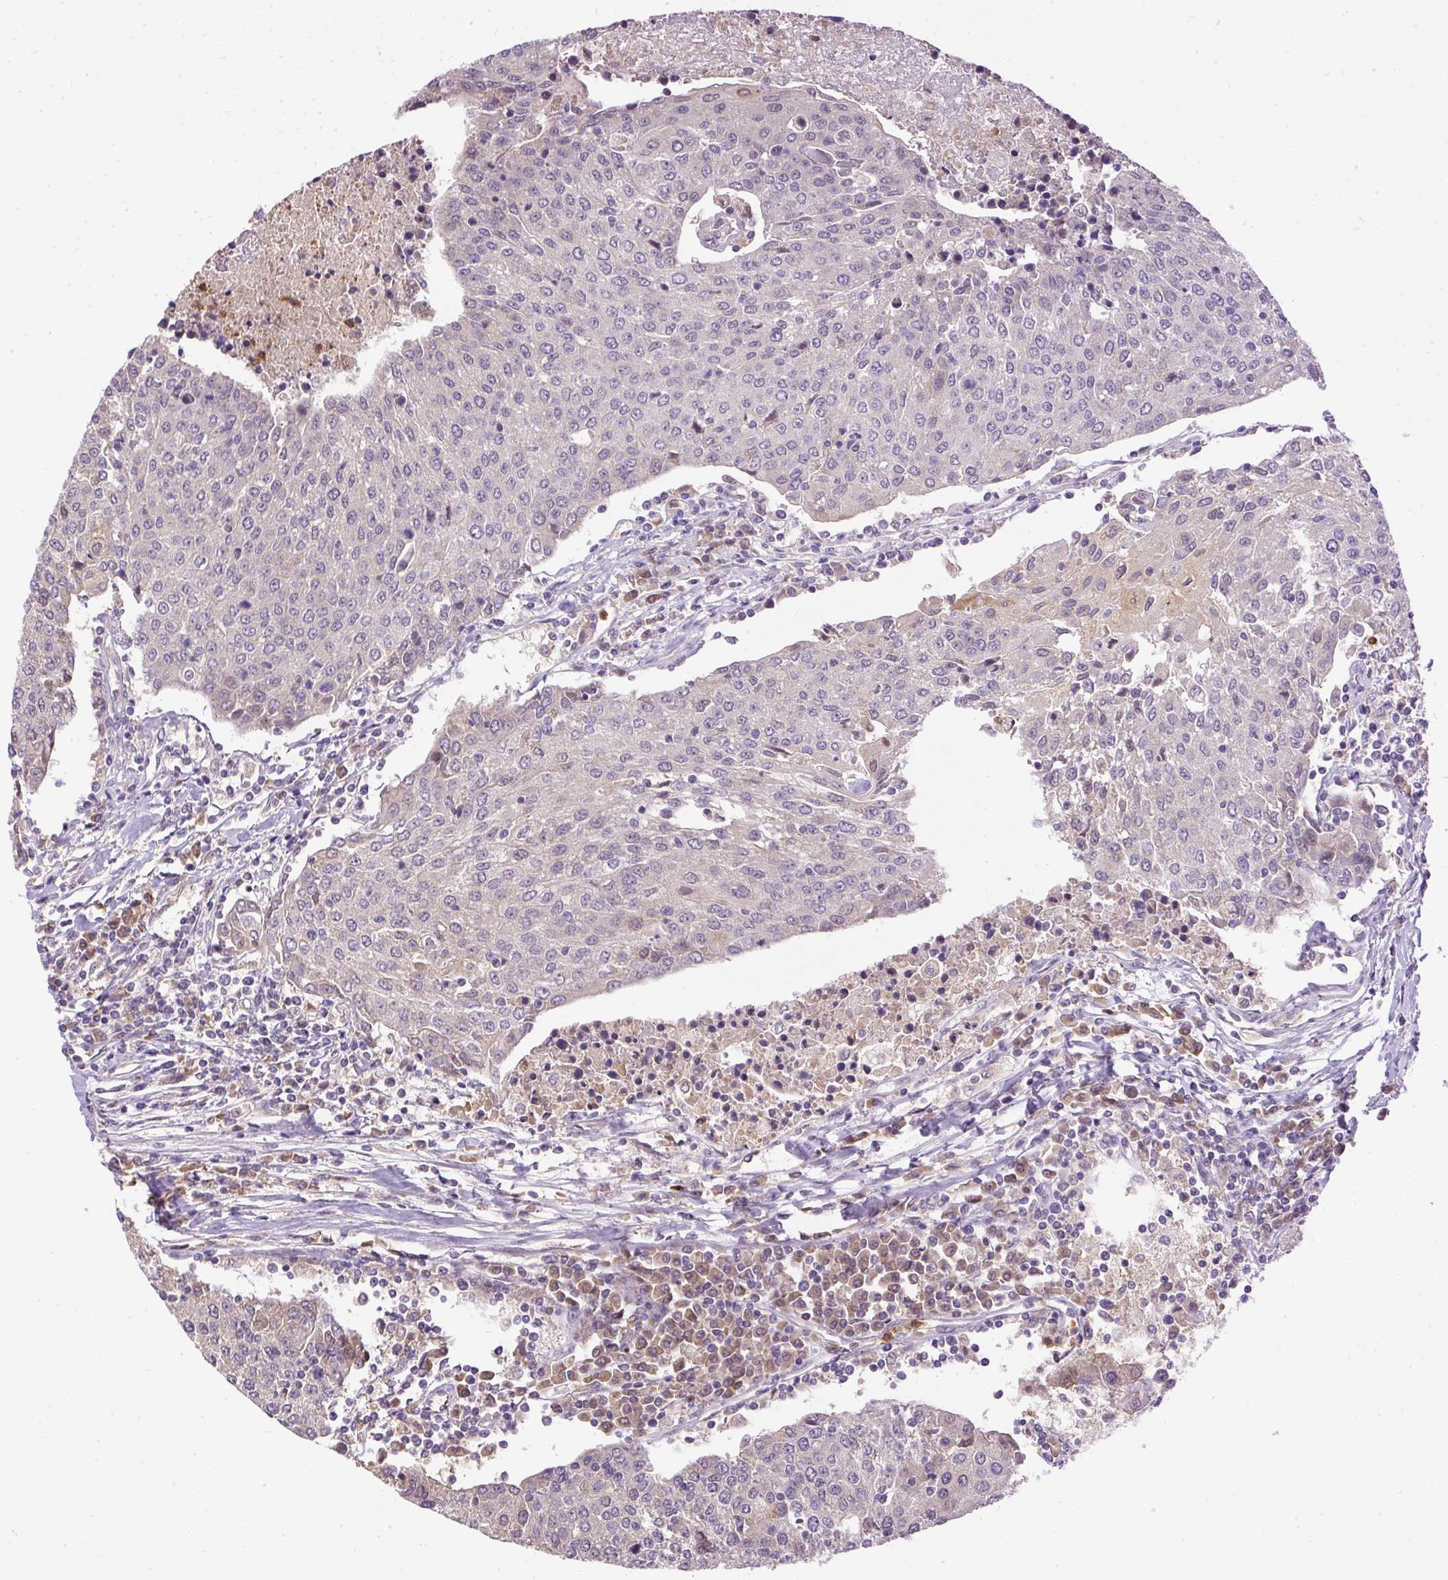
{"staining": {"intensity": "negative", "quantity": "none", "location": "none"}, "tissue": "urothelial cancer", "cell_type": "Tumor cells", "image_type": "cancer", "snomed": [{"axis": "morphology", "description": "Urothelial carcinoma, High grade"}, {"axis": "topography", "description": "Urinary bladder"}], "caption": "Tumor cells are negative for brown protein staining in urothelial carcinoma (high-grade). Nuclei are stained in blue.", "gene": "CTTNBP2", "patient": {"sex": "female", "age": 85}}